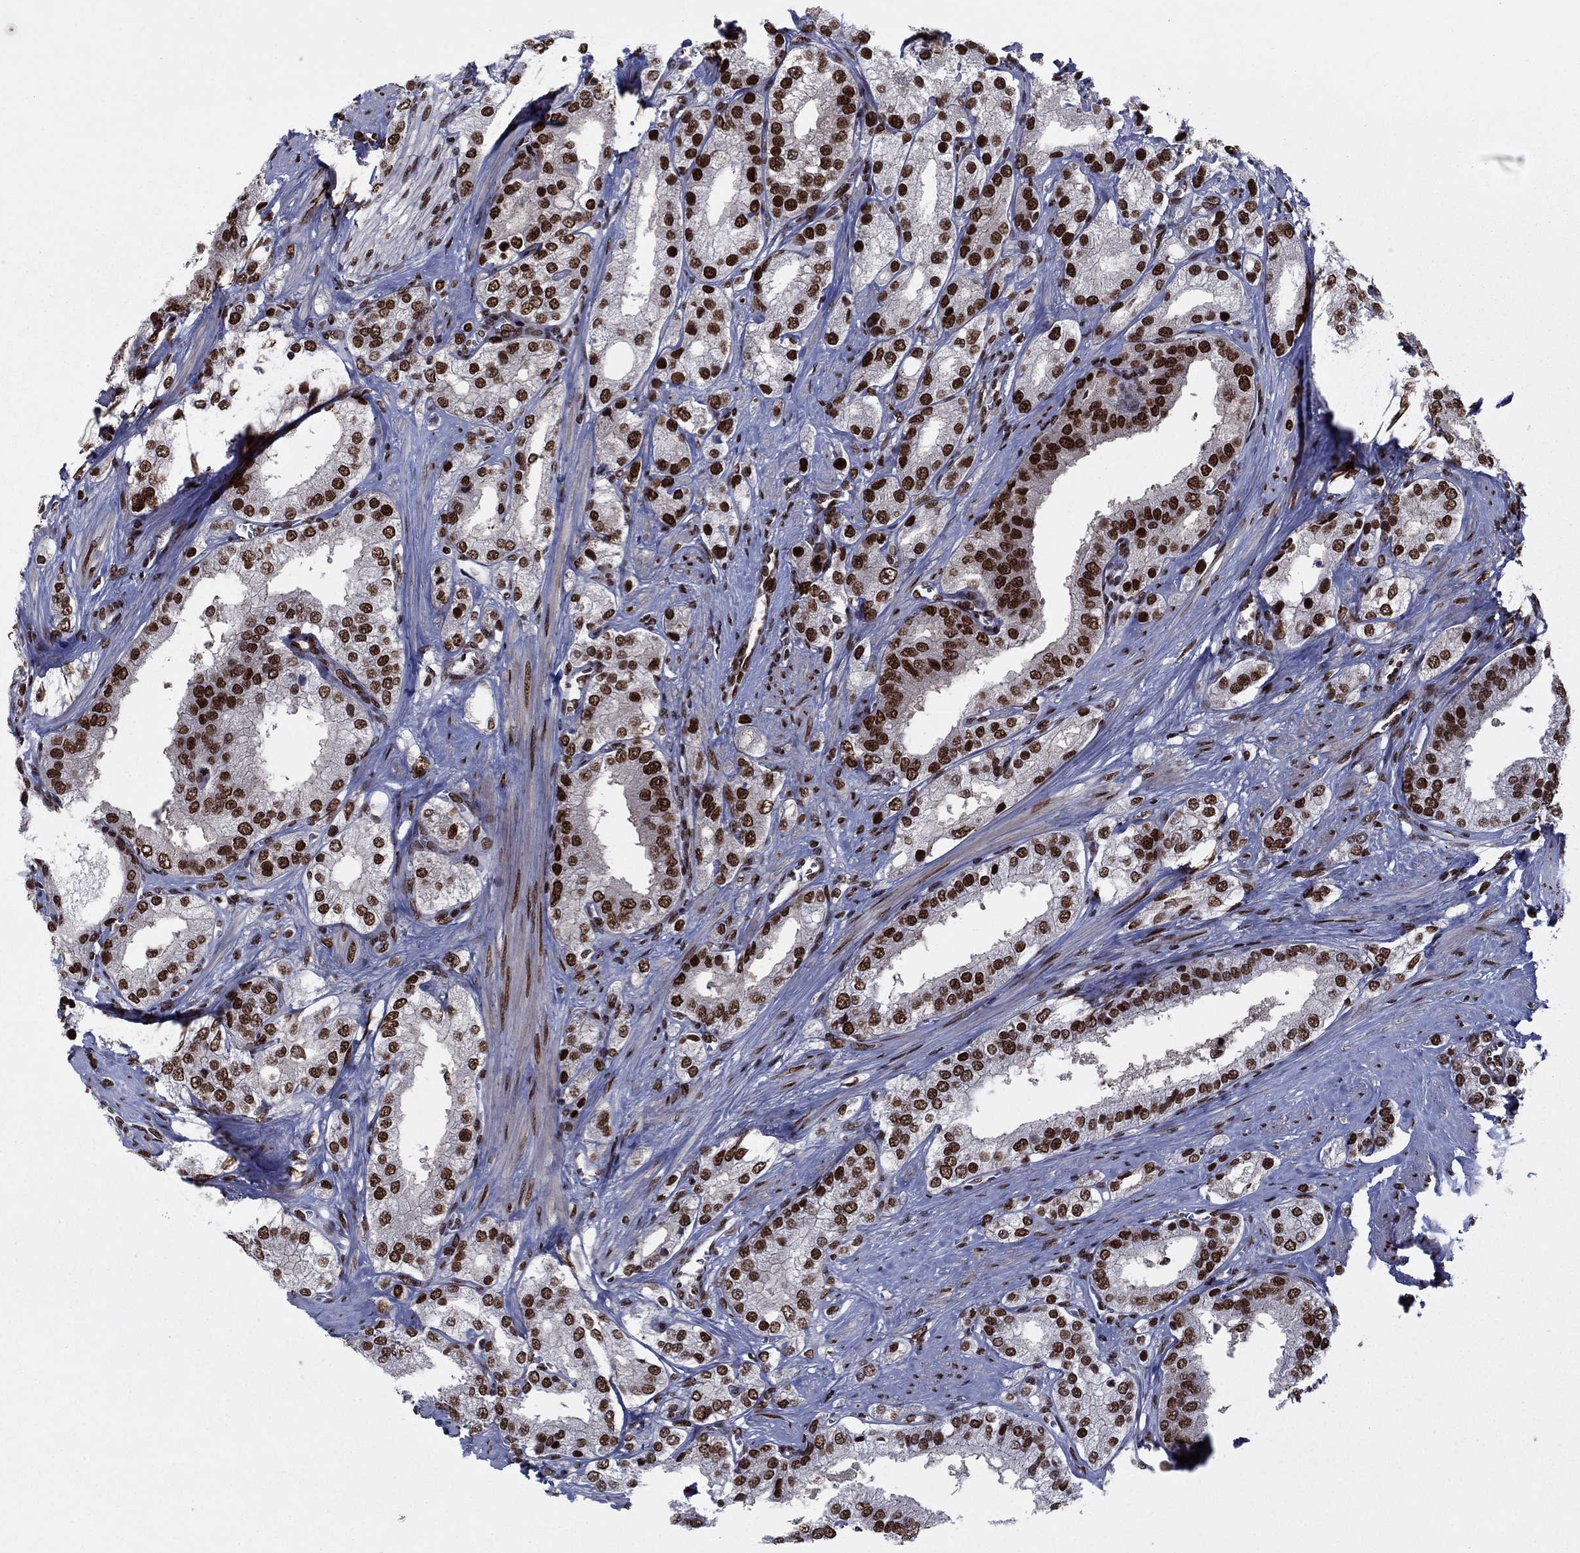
{"staining": {"intensity": "strong", "quantity": ">75%", "location": "nuclear"}, "tissue": "prostate cancer", "cell_type": "Tumor cells", "image_type": "cancer", "snomed": [{"axis": "morphology", "description": "Adenocarcinoma, NOS"}, {"axis": "topography", "description": "Prostate and seminal vesicle, NOS"}, {"axis": "topography", "description": "Prostate"}], "caption": "A brown stain highlights strong nuclear staining of a protein in prostate cancer (adenocarcinoma) tumor cells.", "gene": "USP54", "patient": {"sex": "male", "age": 67}}